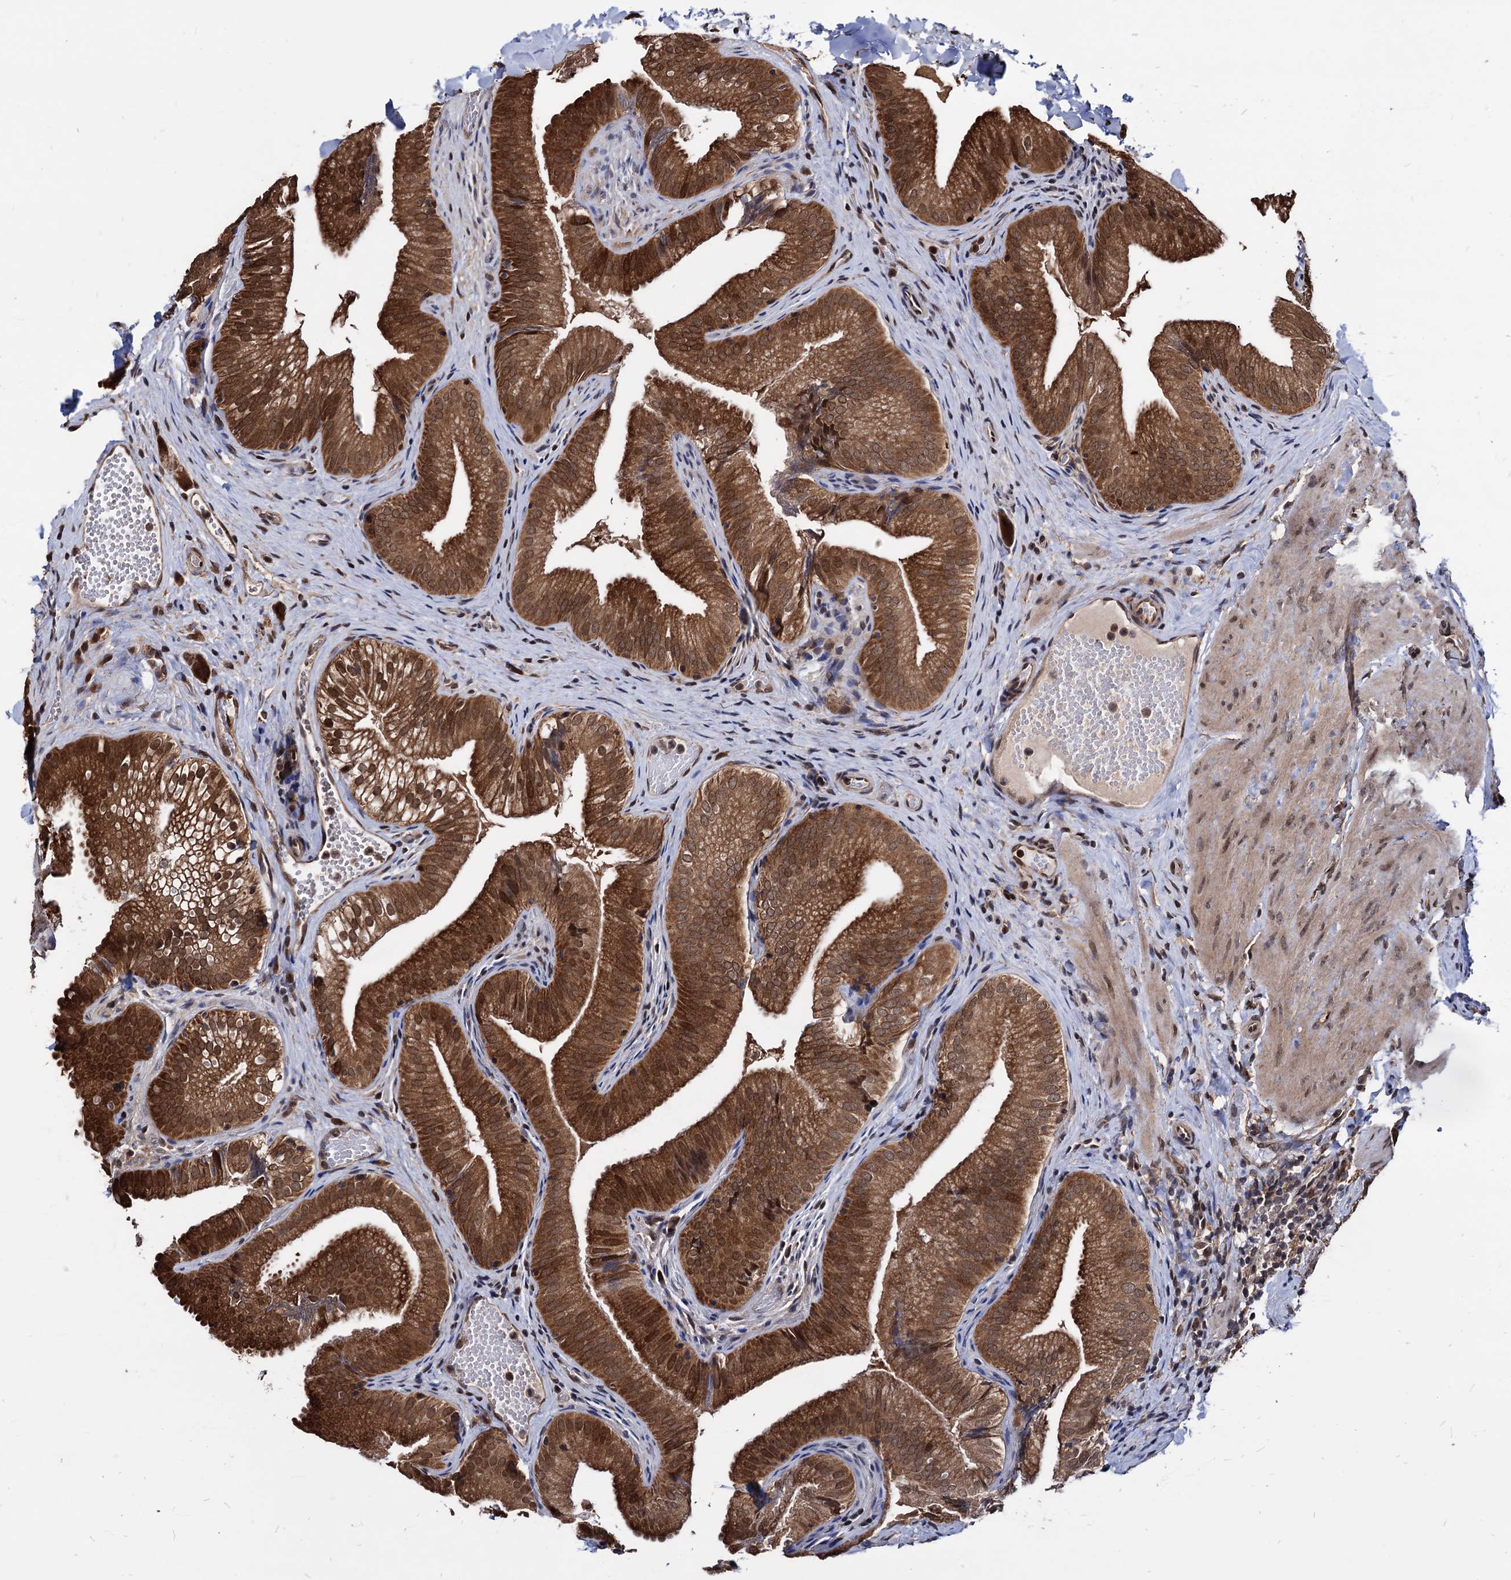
{"staining": {"intensity": "strong", "quantity": ">75%", "location": "cytoplasmic/membranous,nuclear"}, "tissue": "gallbladder", "cell_type": "Glandular cells", "image_type": "normal", "snomed": [{"axis": "morphology", "description": "Normal tissue, NOS"}, {"axis": "topography", "description": "Gallbladder"}], "caption": "This histopathology image exhibits benign gallbladder stained with immunohistochemistry to label a protein in brown. The cytoplasmic/membranous,nuclear of glandular cells show strong positivity for the protein. Nuclei are counter-stained blue.", "gene": "ANKRD12", "patient": {"sex": "female", "age": 30}}